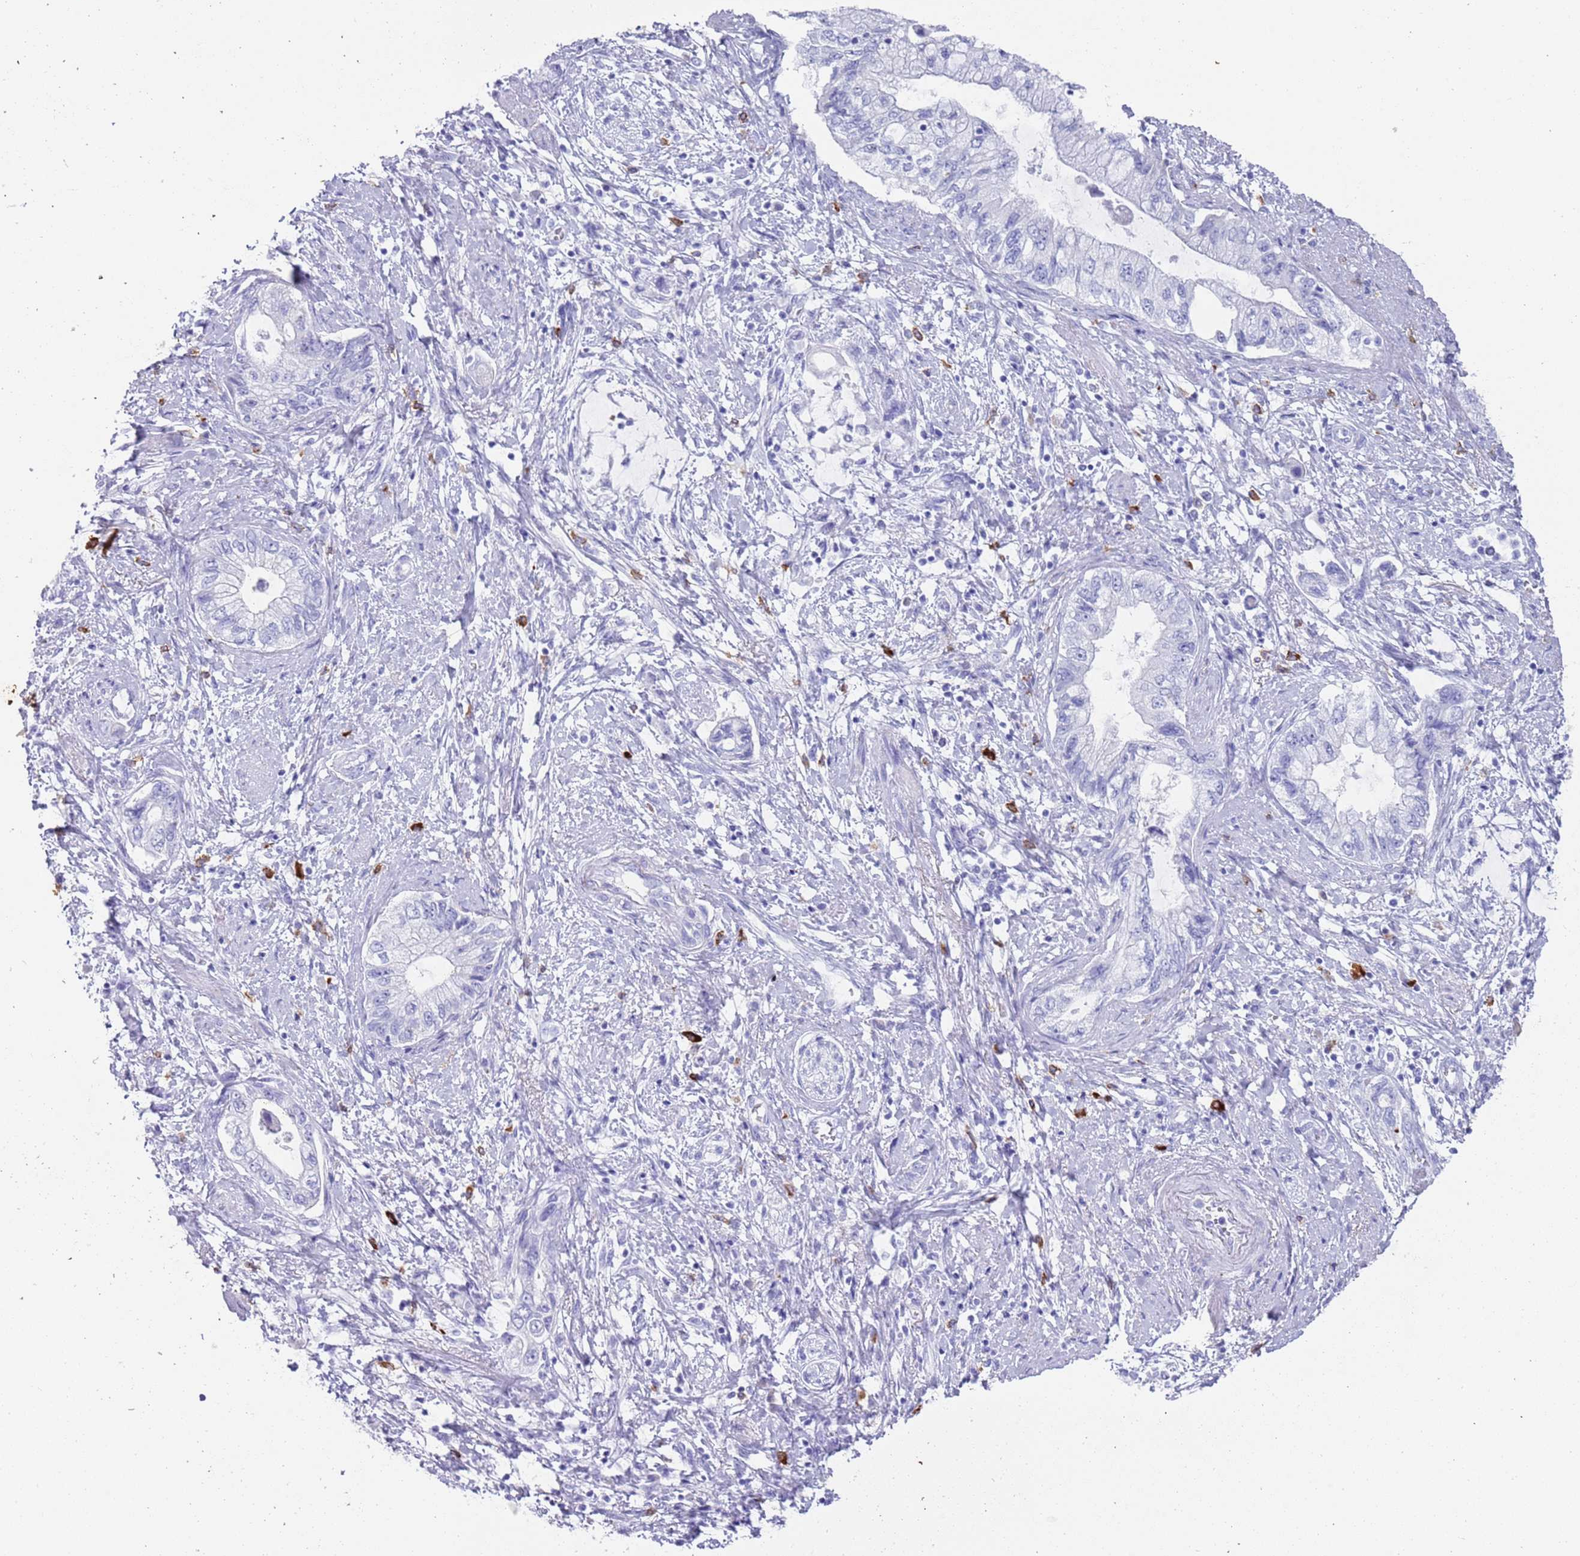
{"staining": {"intensity": "negative", "quantity": "none", "location": "none"}, "tissue": "pancreatic cancer", "cell_type": "Tumor cells", "image_type": "cancer", "snomed": [{"axis": "morphology", "description": "Adenocarcinoma, NOS"}, {"axis": "topography", "description": "Pancreas"}], "caption": "Pancreatic cancer stained for a protein using IHC shows no expression tumor cells.", "gene": "MYADML2", "patient": {"sex": "female", "age": 73}}